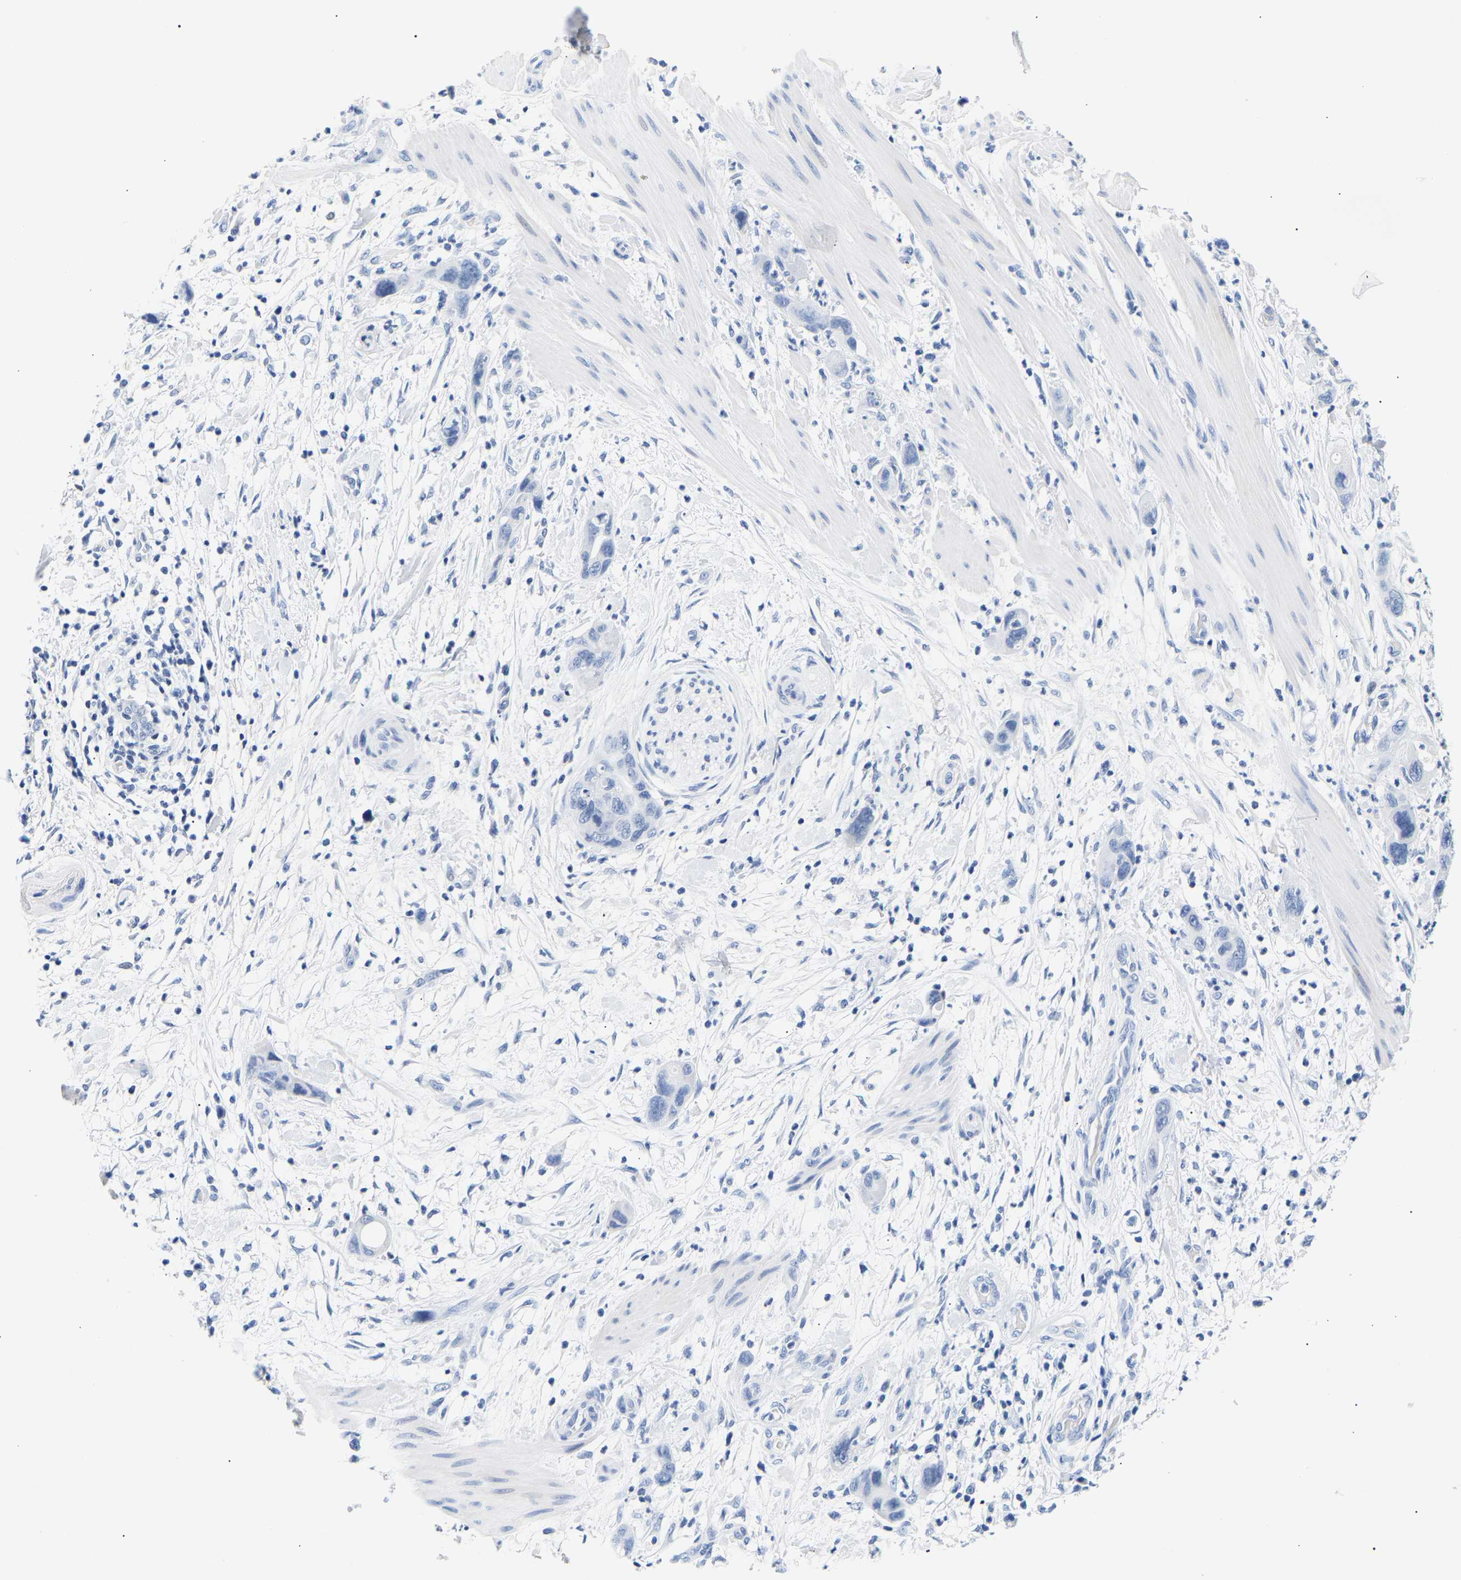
{"staining": {"intensity": "negative", "quantity": "none", "location": "none"}, "tissue": "pancreatic cancer", "cell_type": "Tumor cells", "image_type": "cancer", "snomed": [{"axis": "morphology", "description": "Adenocarcinoma, NOS"}, {"axis": "topography", "description": "Pancreas"}], "caption": "Immunohistochemical staining of adenocarcinoma (pancreatic) reveals no significant positivity in tumor cells. Brightfield microscopy of IHC stained with DAB (brown) and hematoxylin (blue), captured at high magnification.", "gene": "SPINK2", "patient": {"sex": "female", "age": 71}}